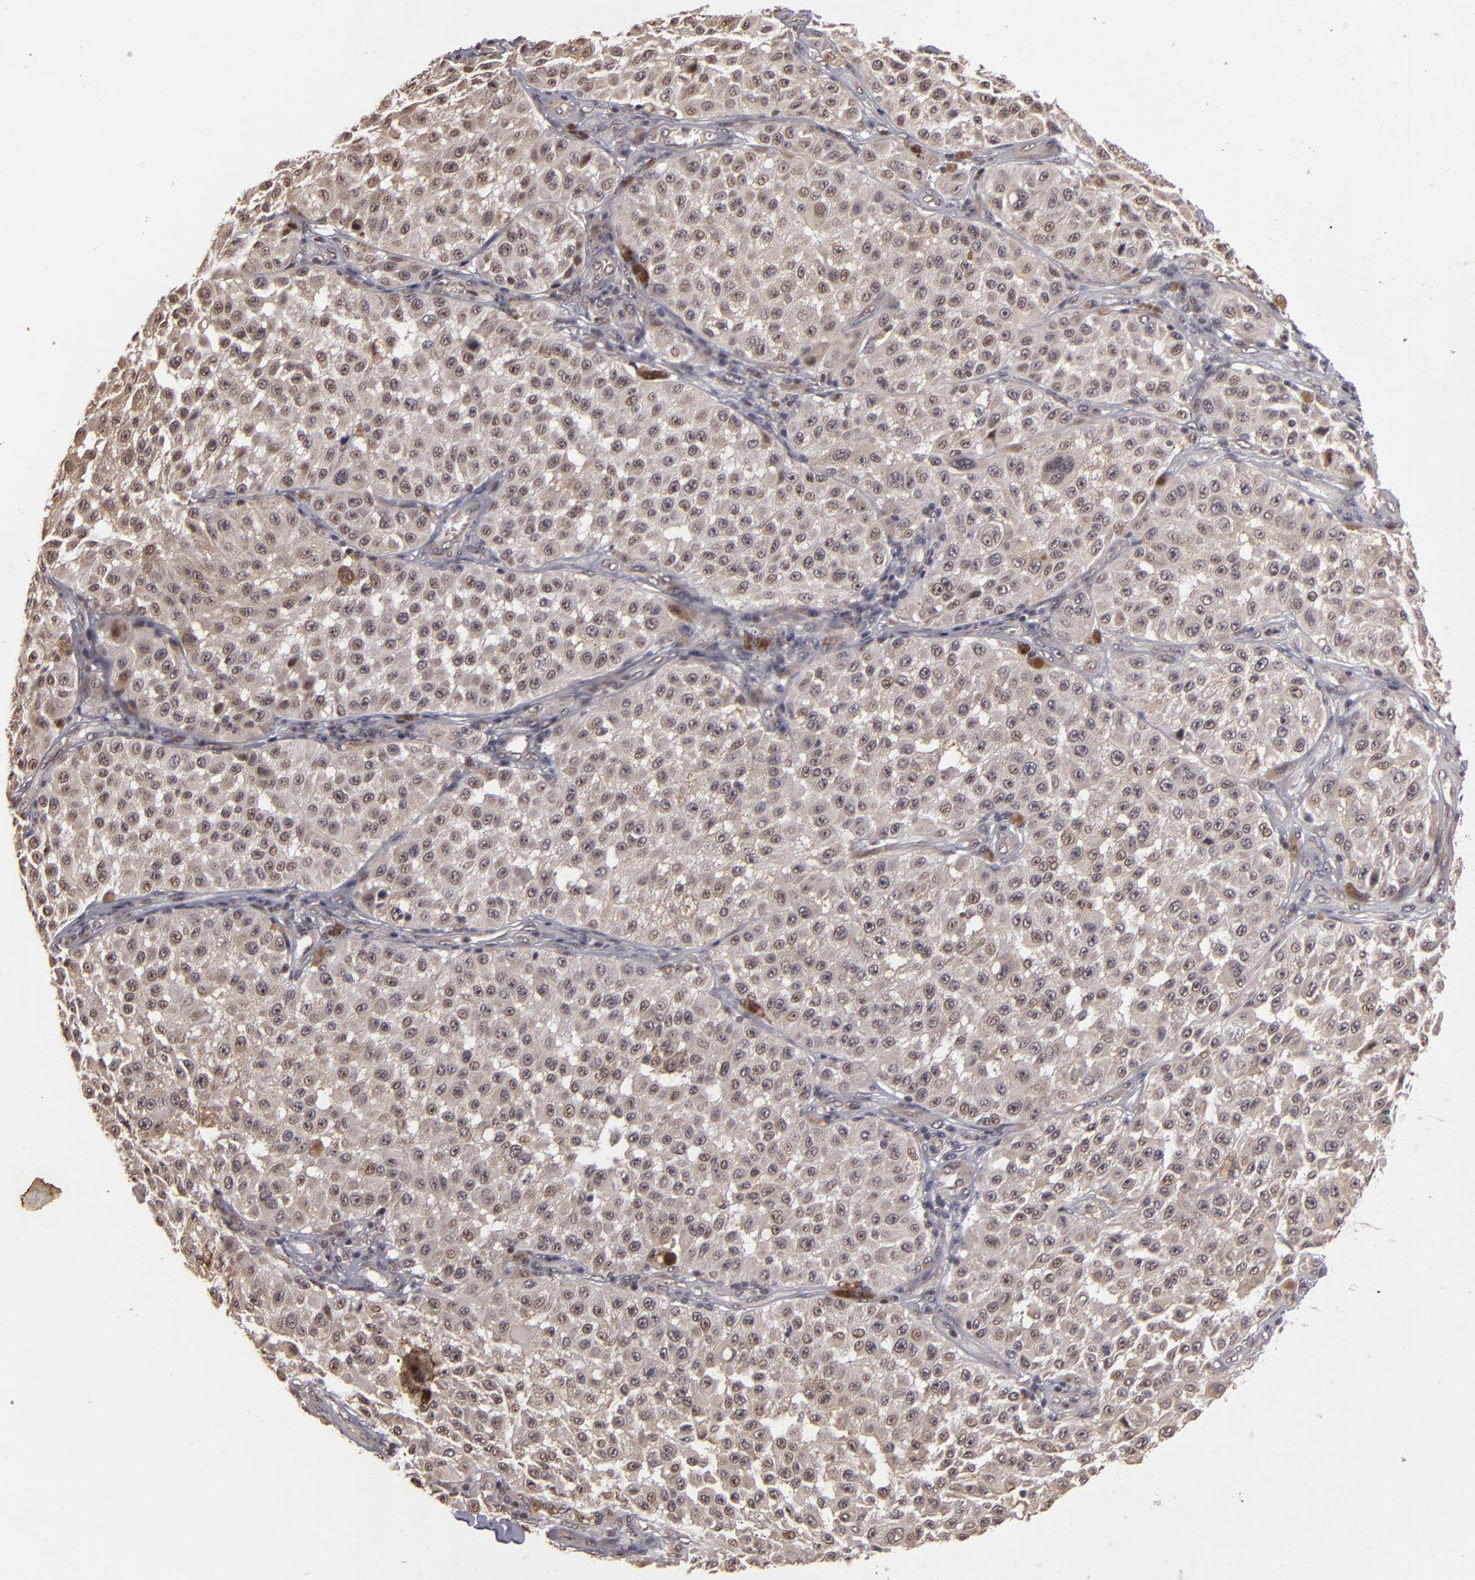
{"staining": {"intensity": "negative", "quantity": "none", "location": "none"}, "tissue": "melanoma", "cell_type": "Tumor cells", "image_type": "cancer", "snomed": [{"axis": "morphology", "description": "Malignant melanoma, NOS"}, {"axis": "topography", "description": "Skin"}], "caption": "IHC of malignant melanoma reveals no expression in tumor cells.", "gene": "DFFA", "patient": {"sex": "female", "age": 64}}